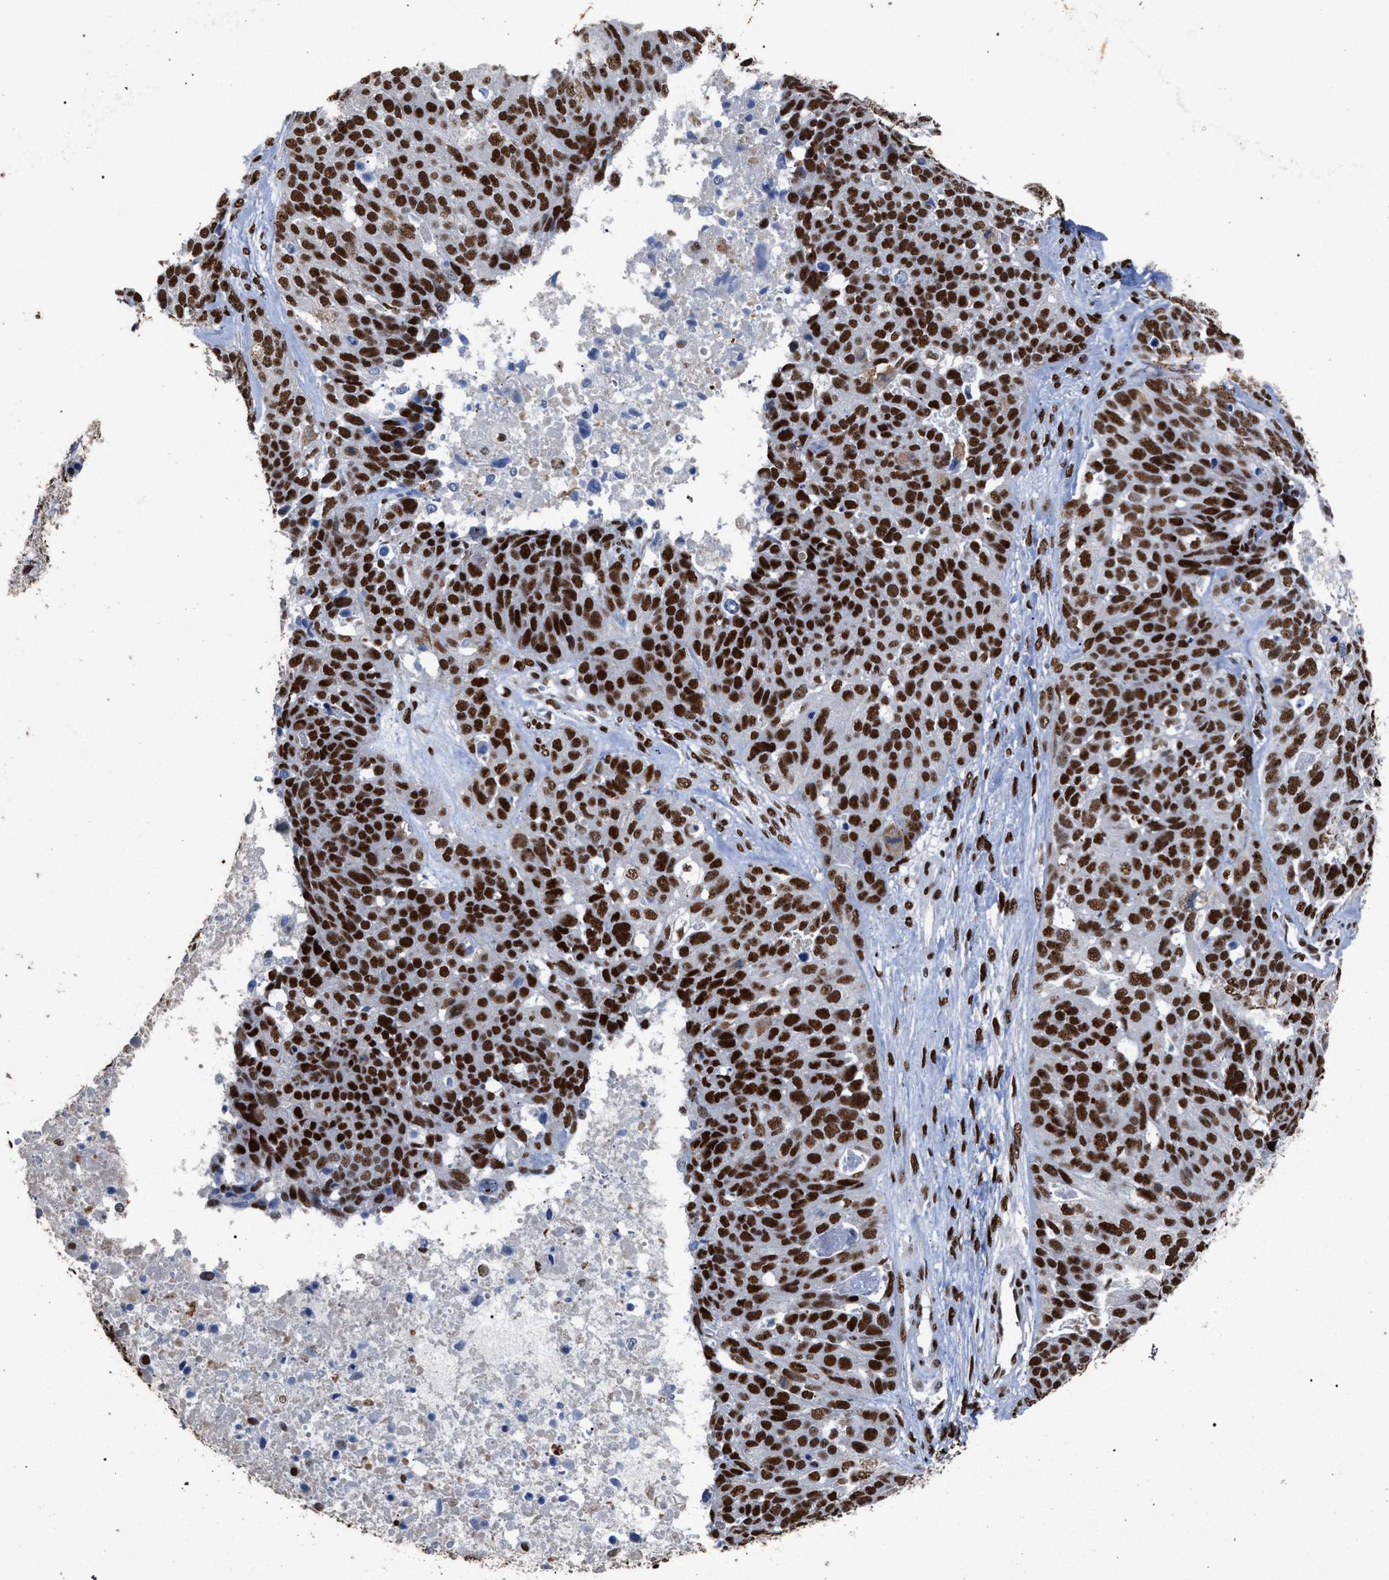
{"staining": {"intensity": "strong", "quantity": ">75%", "location": "nuclear"}, "tissue": "ovarian cancer", "cell_type": "Tumor cells", "image_type": "cancer", "snomed": [{"axis": "morphology", "description": "Cystadenocarcinoma, serous, NOS"}, {"axis": "topography", "description": "Ovary"}], "caption": "Tumor cells demonstrate high levels of strong nuclear expression in about >75% of cells in serous cystadenocarcinoma (ovarian). Immunohistochemistry (ihc) stains the protein of interest in brown and the nuclei are stained blue.", "gene": "TP53BP1", "patient": {"sex": "female", "age": 44}}